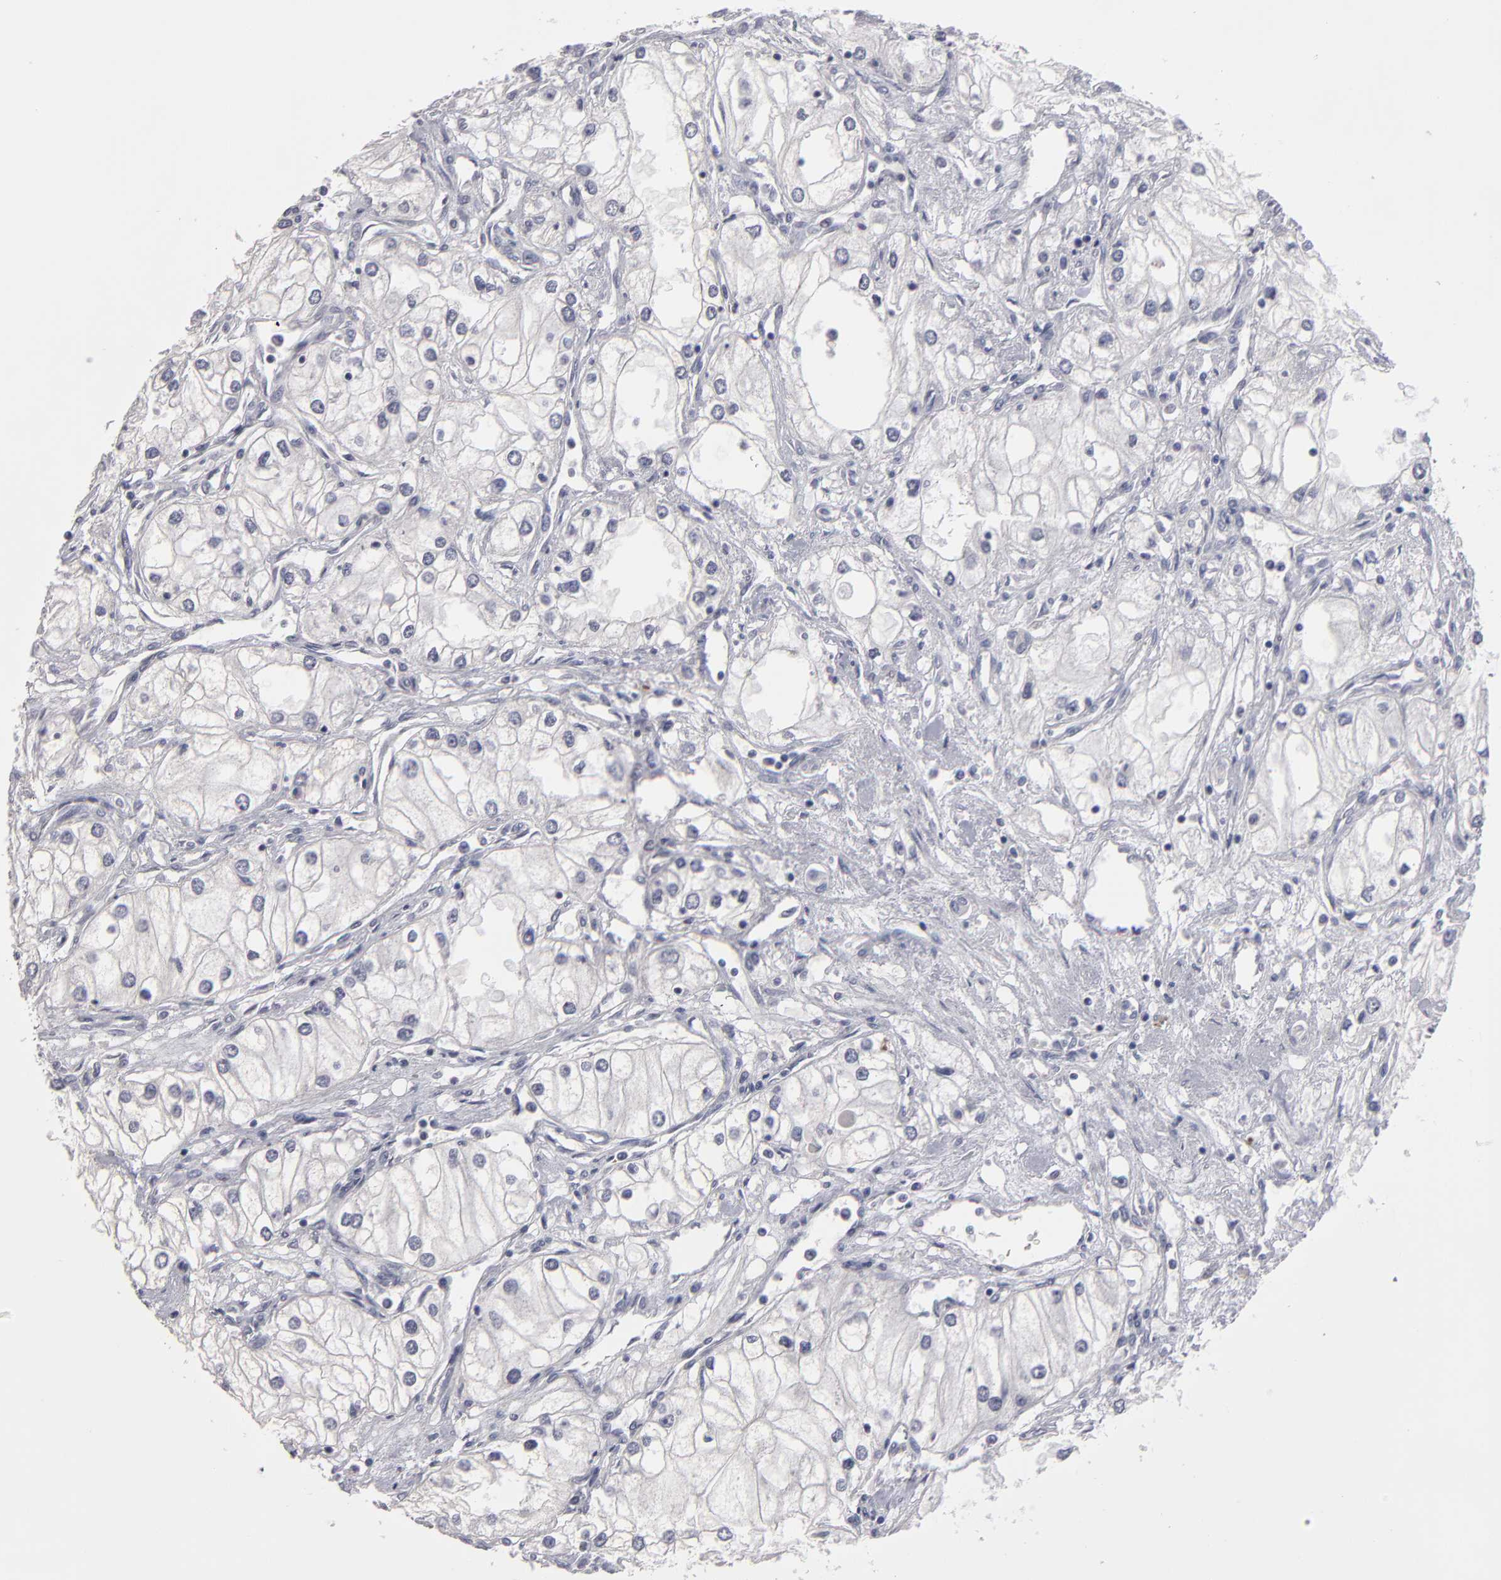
{"staining": {"intensity": "negative", "quantity": "none", "location": "none"}, "tissue": "renal cancer", "cell_type": "Tumor cells", "image_type": "cancer", "snomed": [{"axis": "morphology", "description": "Adenocarcinoma, NOS"}, {"axis": "topography", "description": "Kidney"}], "caption": "Tumor cells show no significant protein positivity in adenocarcinoma (renal).", "gene": "CCDC80", "patient": {"sex": "male", "age": 57}}